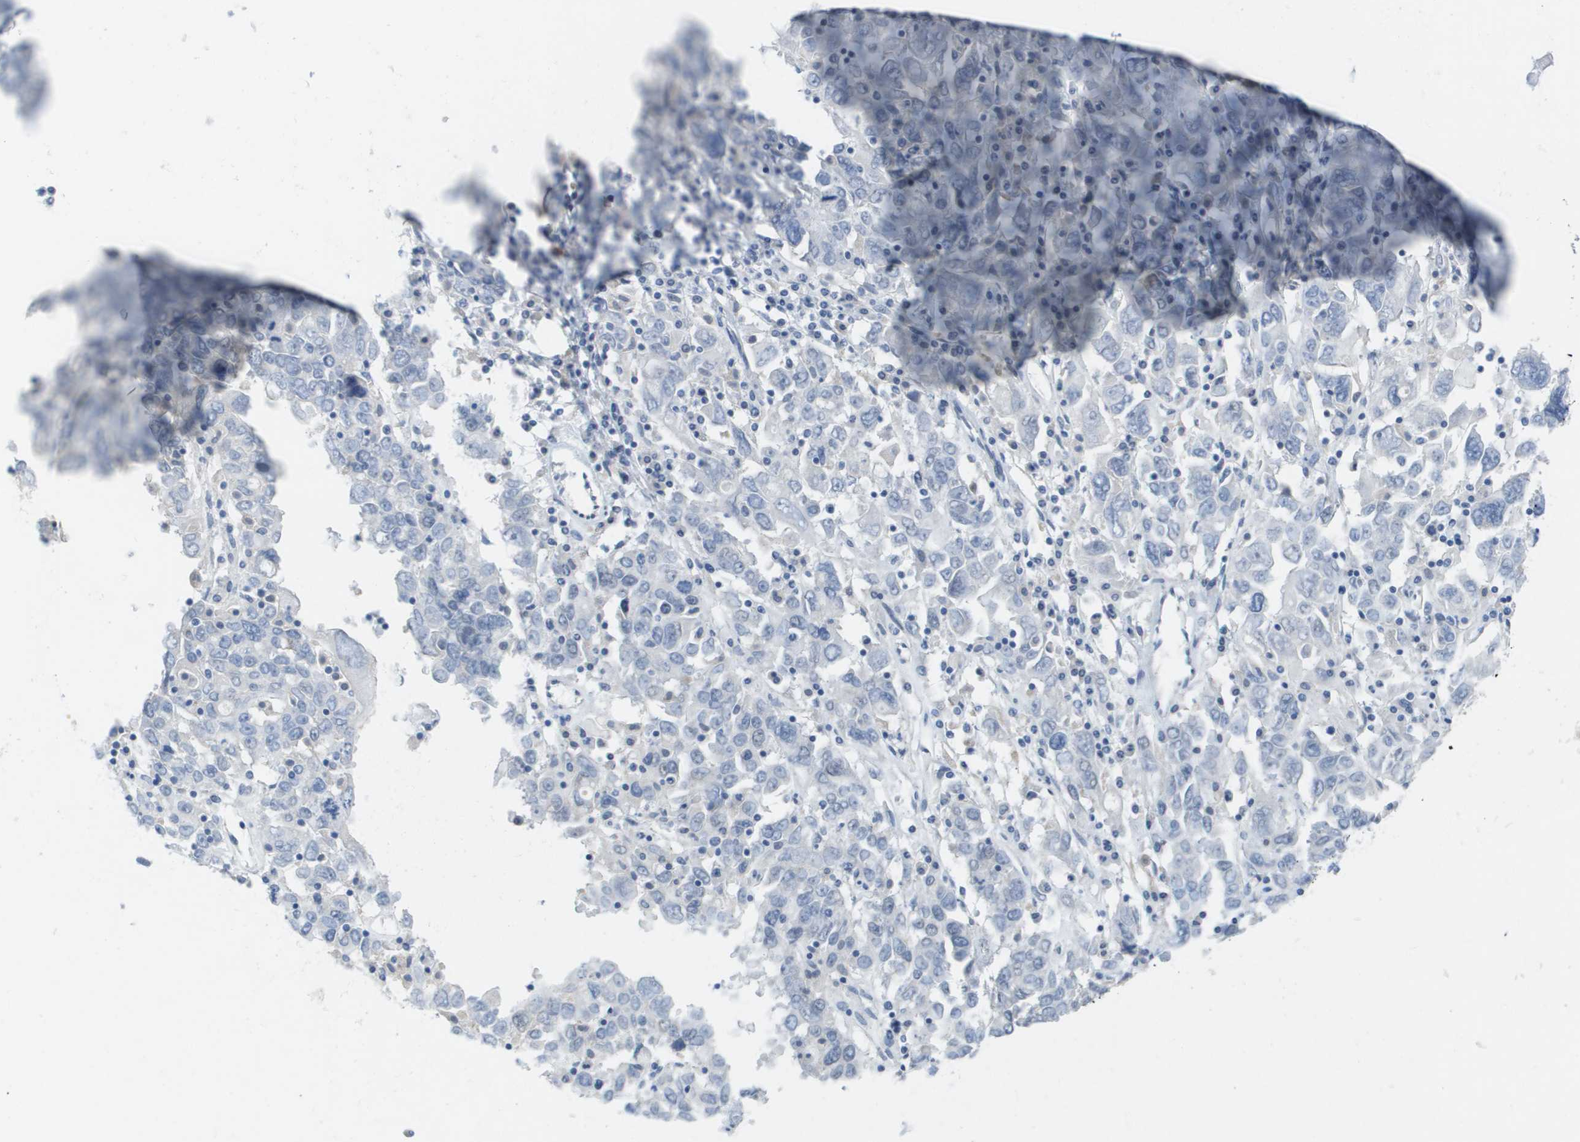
{"staining": {"intensity": "negative", "quantity": "none", "location": "none"}, "tissue": "ovarian cancer", "cell_type": "Tumor cells", "image_type": "cancer", "snomed": [{"axis": "morphology", "description": "Carcinoma, endometroid"}, {"axis": "topography", "description": "Ovary"}], "caption": "High magnification brightfield microscopy of ovarian endometroid carcinoma stained with DAB (3,3'-diaminobenzidine) (brown) and counterstained with hematoxylin (blue): tumor cells show no significant staining.", "gene": "PDE4A", "patient": {"sex": "female", "age": 62}}